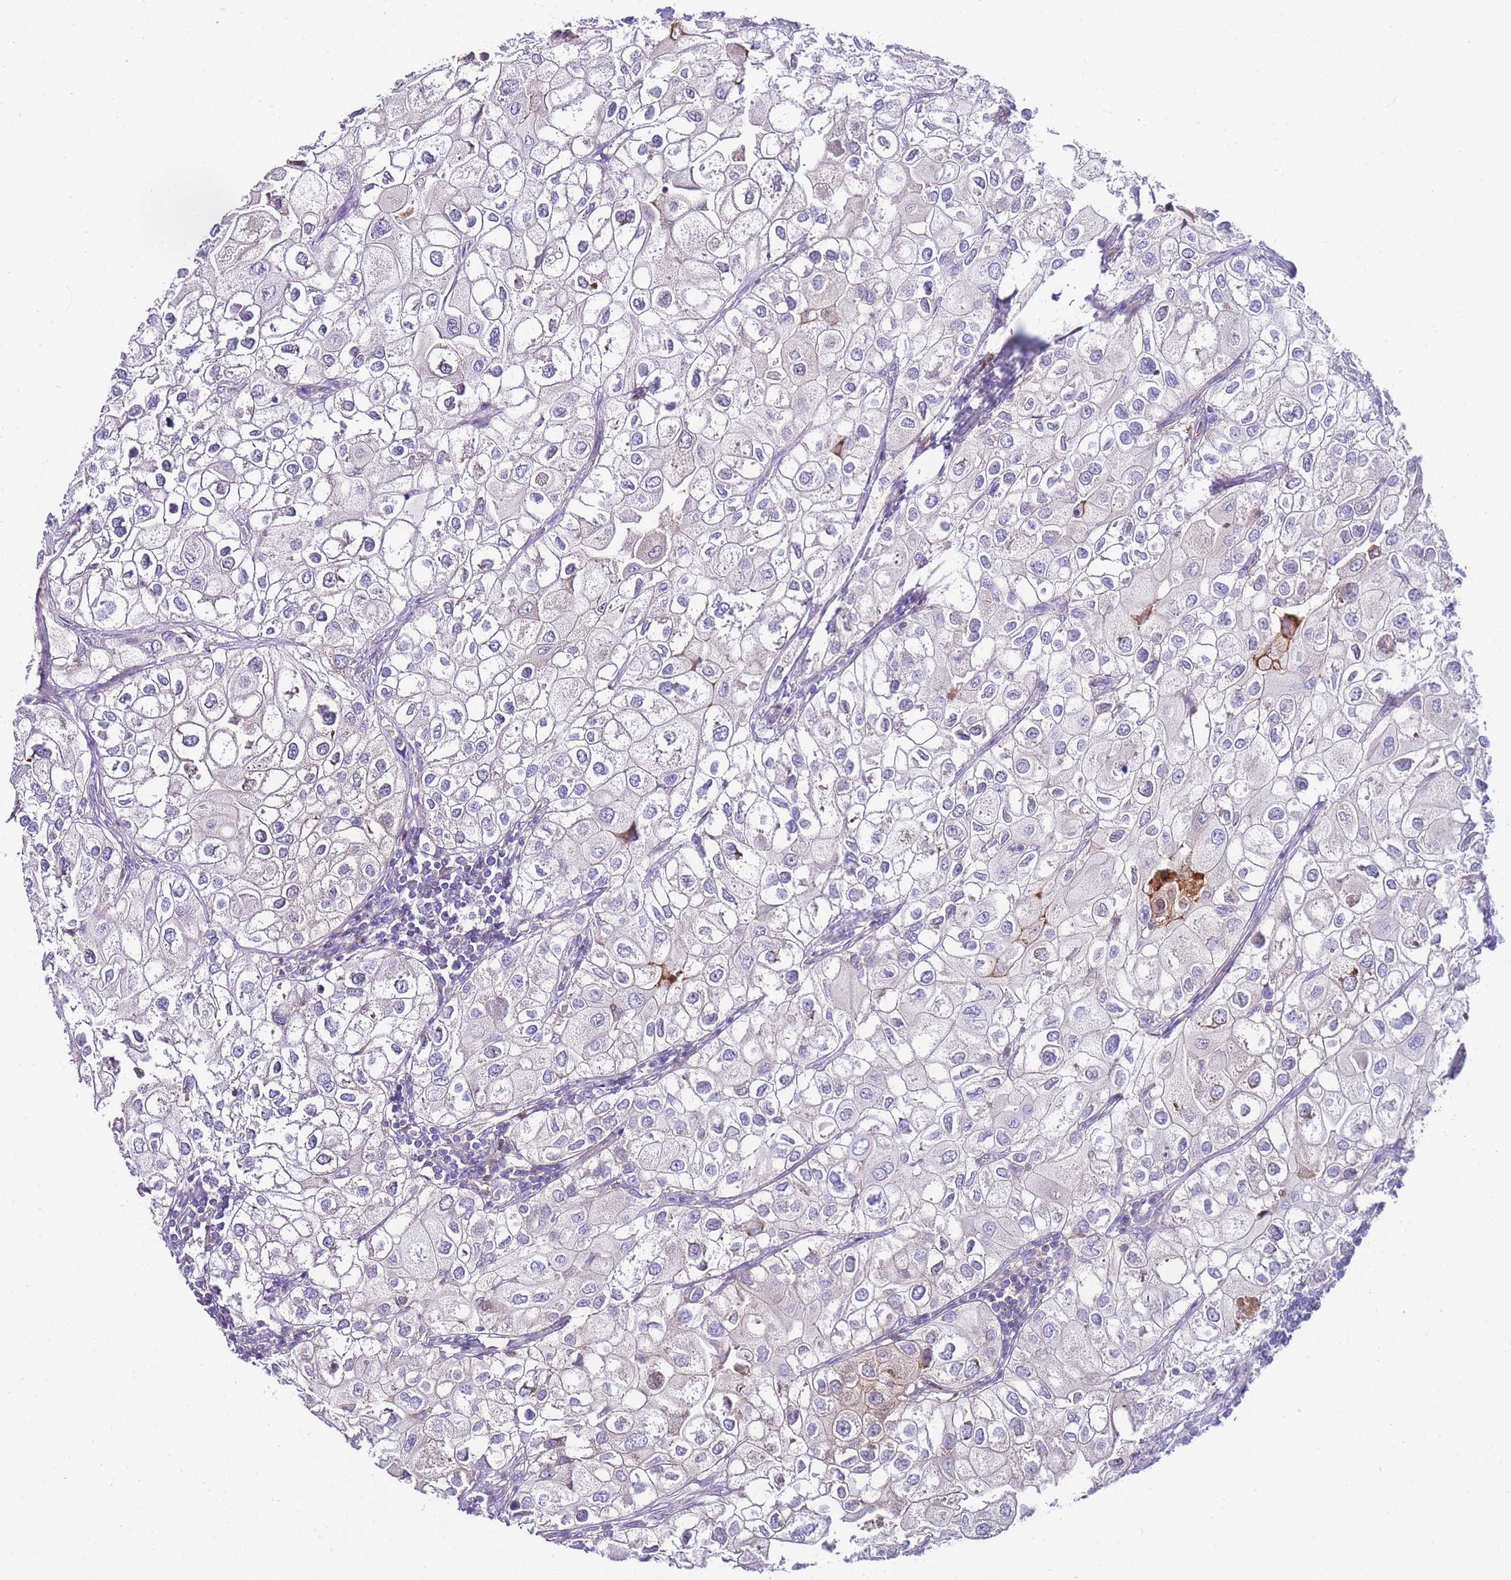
{"staining": {"intensity": "negative", "quantity": "none", "location": "none"}, "tissue": "urothelial cancer", "cell_type": "Tumor cells", "image_type": "cancer", "snomed": [{"axis": "morphology", "description": "Urothelial carcinoma, High grade"}, {"axis": "topography", "description": "Urinary bladder"}], "caption": "High magnification brightfield microscopy of urothelial carcinoma (high-grade) stained with DAB (3,3'-diaminobenzidine) (brown) and counterstained with hematoxylin (blue): tumor cells show no significant staining.", "gene": "FBN3", "patient": {"sex": "male", "age": 64}}